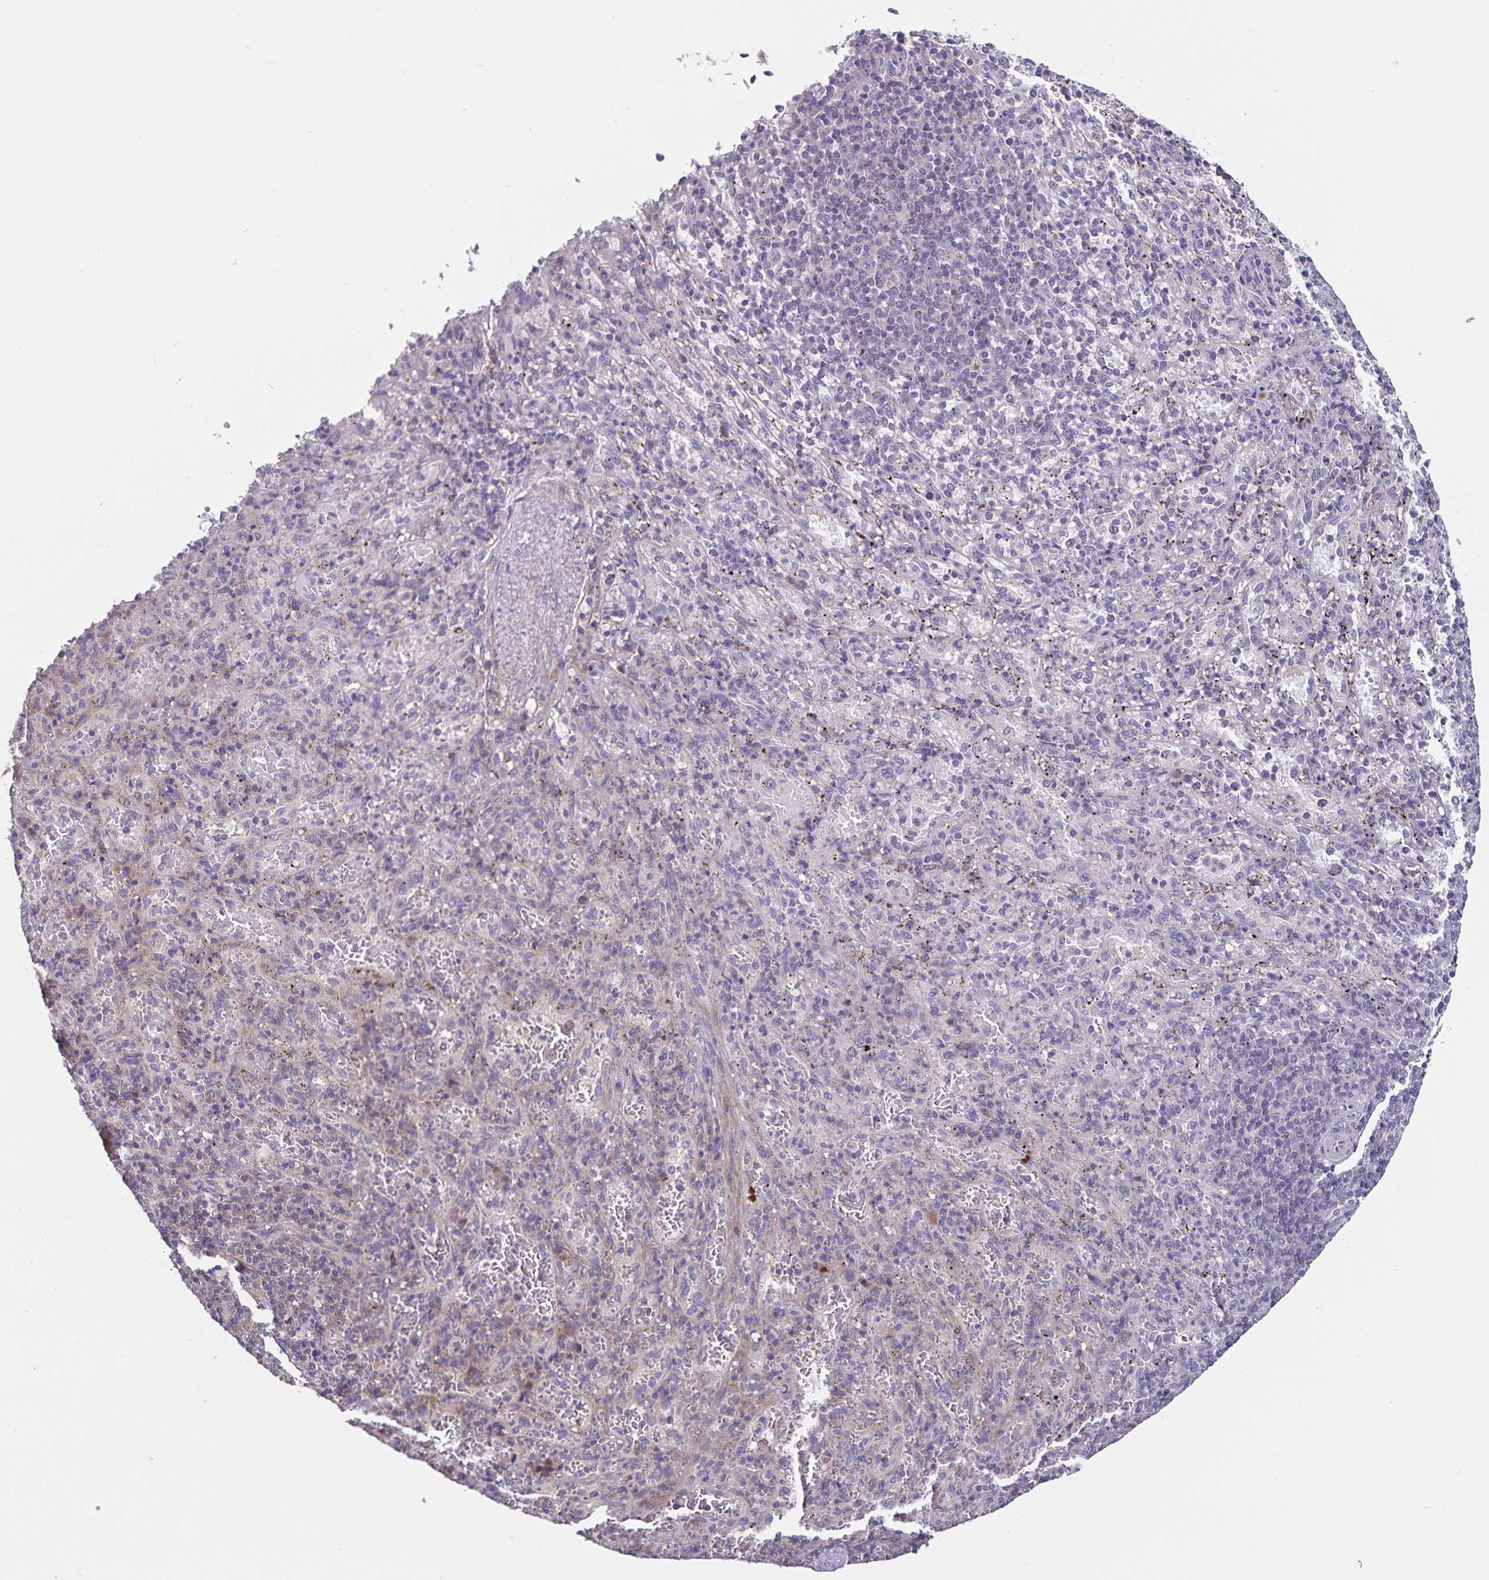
{"staining": {"intensity": "negative", "quantity": "none", "location": "none"}, "tissue": "spleen", "cell_type": "Cells in red pulp", "image_type": "normal", "snomed": [{"axis": "morphology", "description": "Normal tissue, NOS"}, {"axis": "topography", "description": "Spleen"}], "caption": "Human spleen stained for a protein using immunohistochemistry (IHC) reveals no staining in cells in red pulp.", "gene": "FBXL16", "patient": {"sex": "male", "age": 57}}